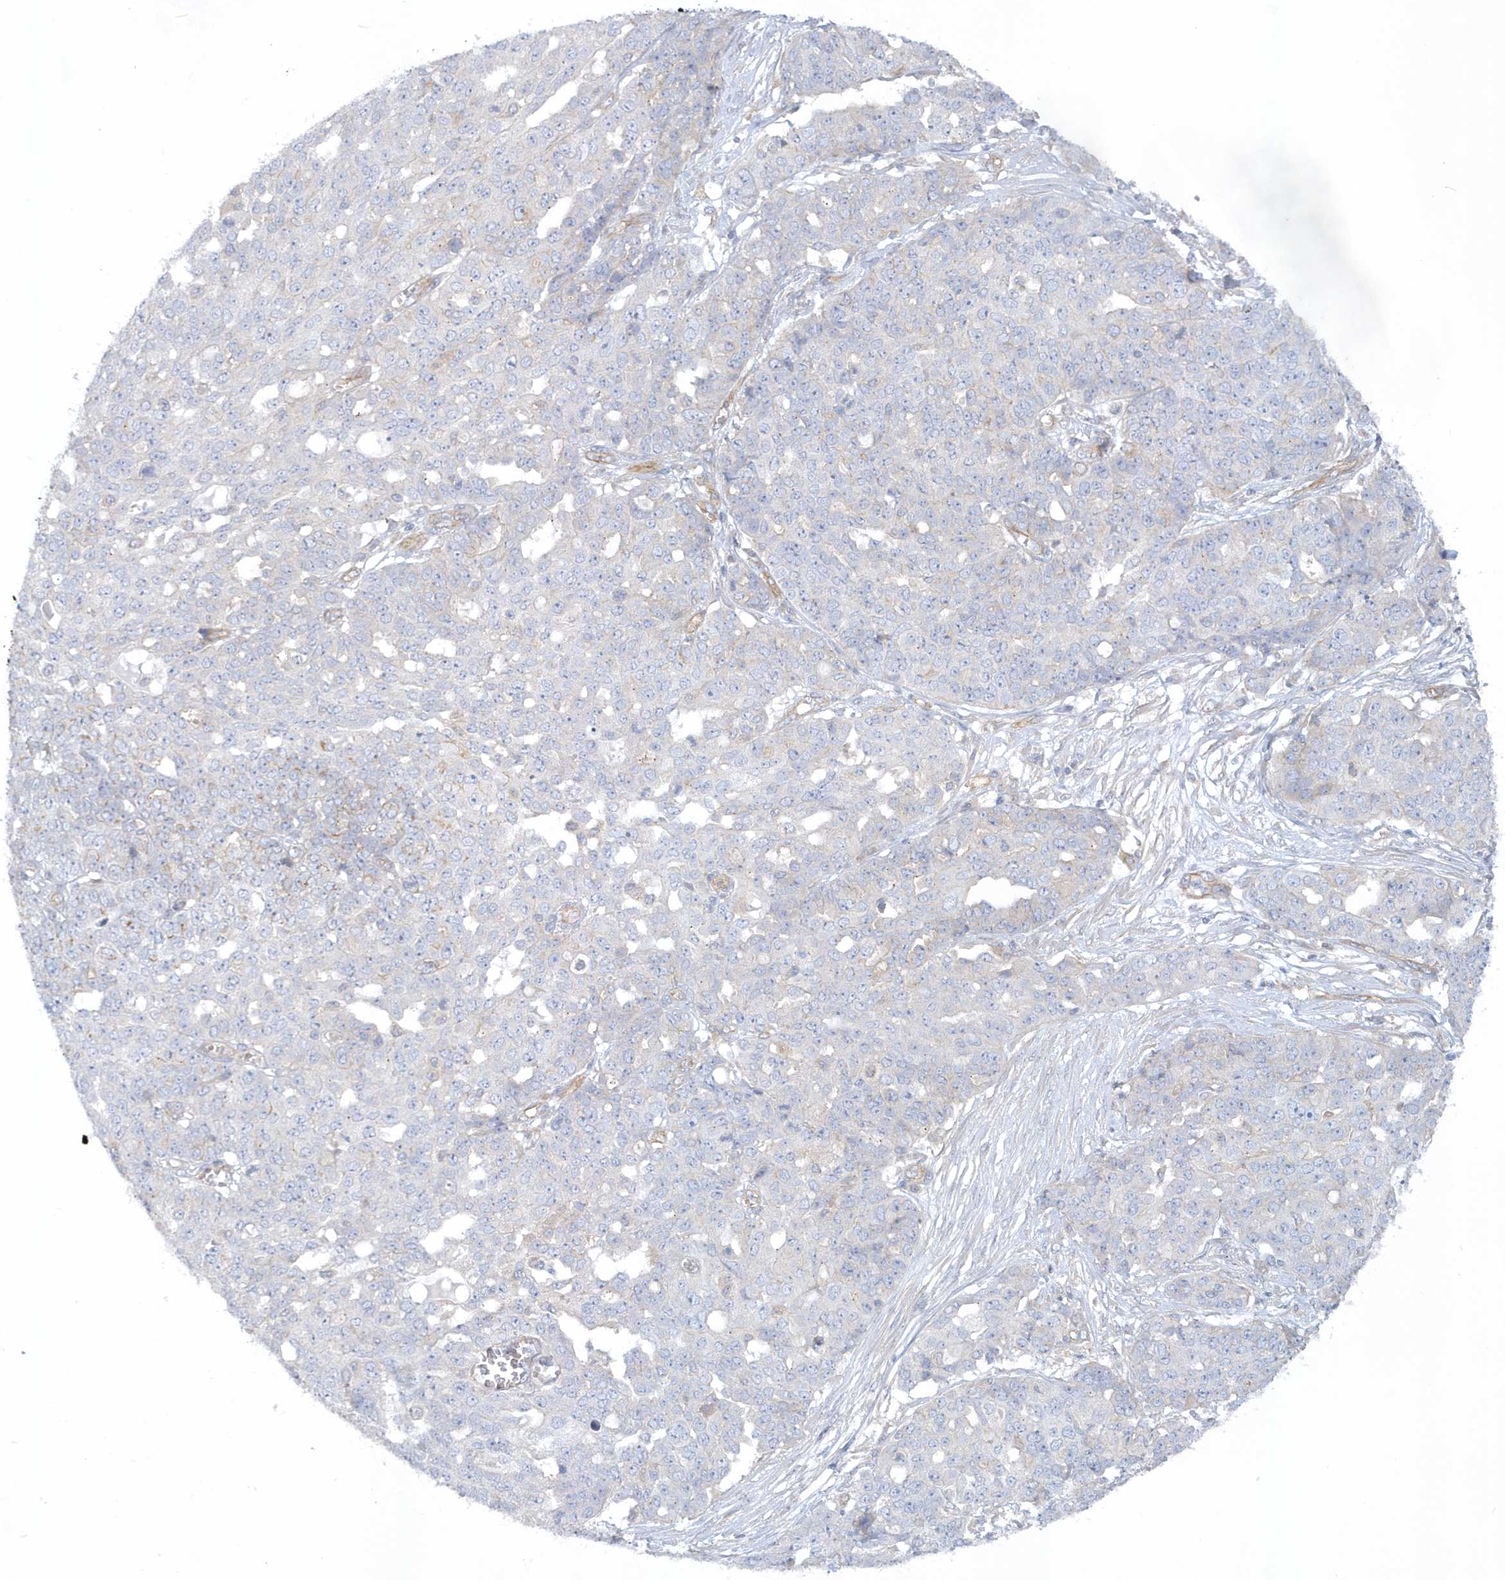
{"staining": {"intensity": "negative", "quantity": "none", "location": "none"}, "tissue": "ovarian cancer", "cell_type": "Tumor cells", "image_type": "cancer", "snomed": [{"axis": "morphology", "description": "Cystadenocarcinoma, serous, NOS"}, {"axis": "topography", "description": "Soft tissue"}, {"axis": "topography", "description": "Ovary"}], "caption": "There is no significant expression in tumor cells of ovarian cancer.", "gene": "RAI14", "patient": {"sex": "female", "age": 57}}